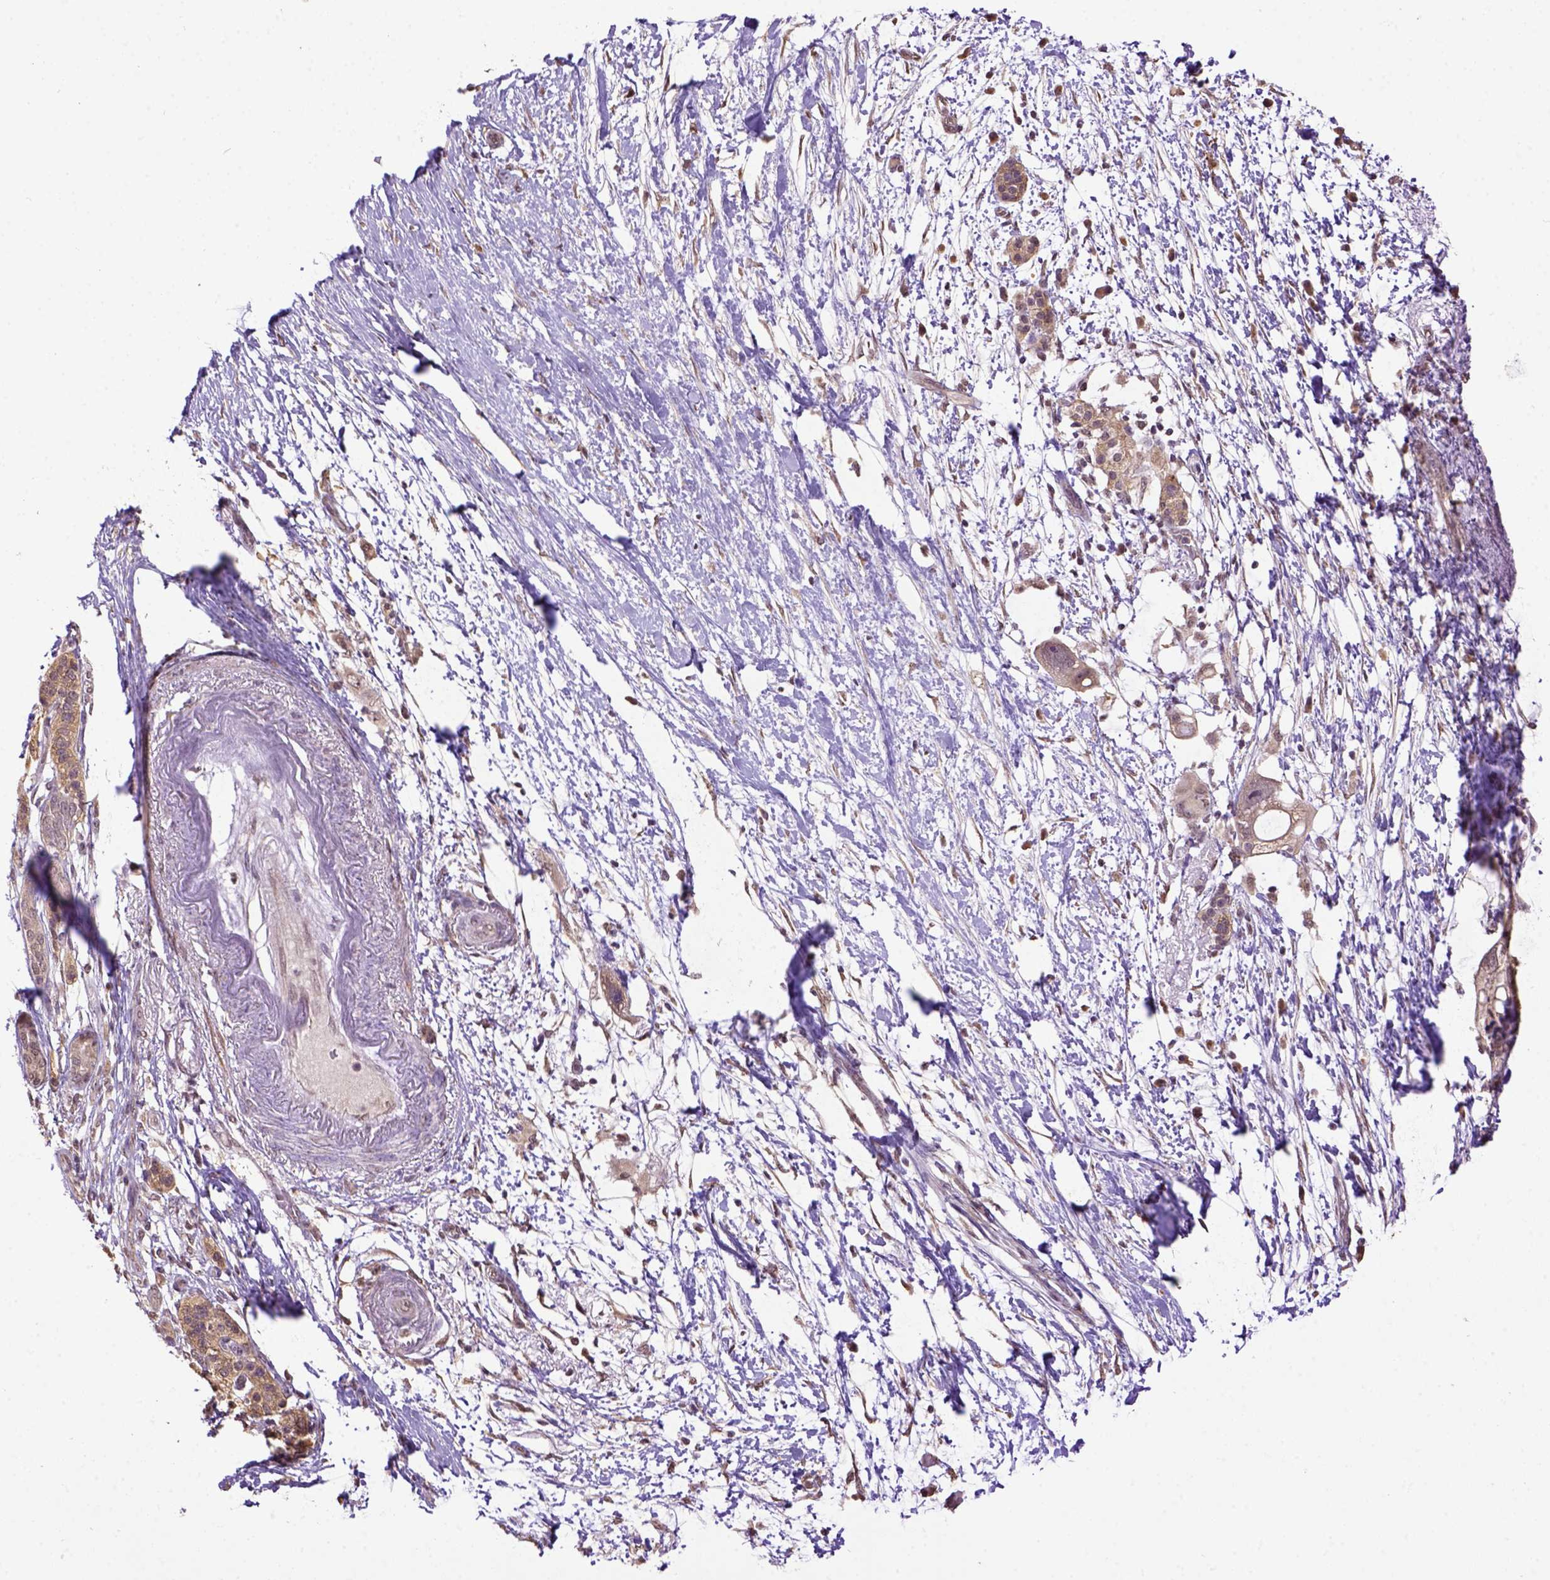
{"staining": {"intensity": "weak", "quantity": ">75%", "location": "cytoplasmic/membranous"}, "tissue": "pancreatic cancer", "cell_type": "Tumor cells", "image_type": "cancer", "snomed": [{"axis": "morphology", "description": "Adenocarcinoma, NOS"}, {"axis": "topography", "description": "Pancreas"}], "caption": "Adenocarcinoma (pancreatic) tissue exhibits weak cytoplasmic/membranous expression in approximately >75% of tumor cells (DAB = brown stain, brightfield microscopy at high magnification).", "gene": "WDR17", "patient": {"sex": "female", "age": 72}}